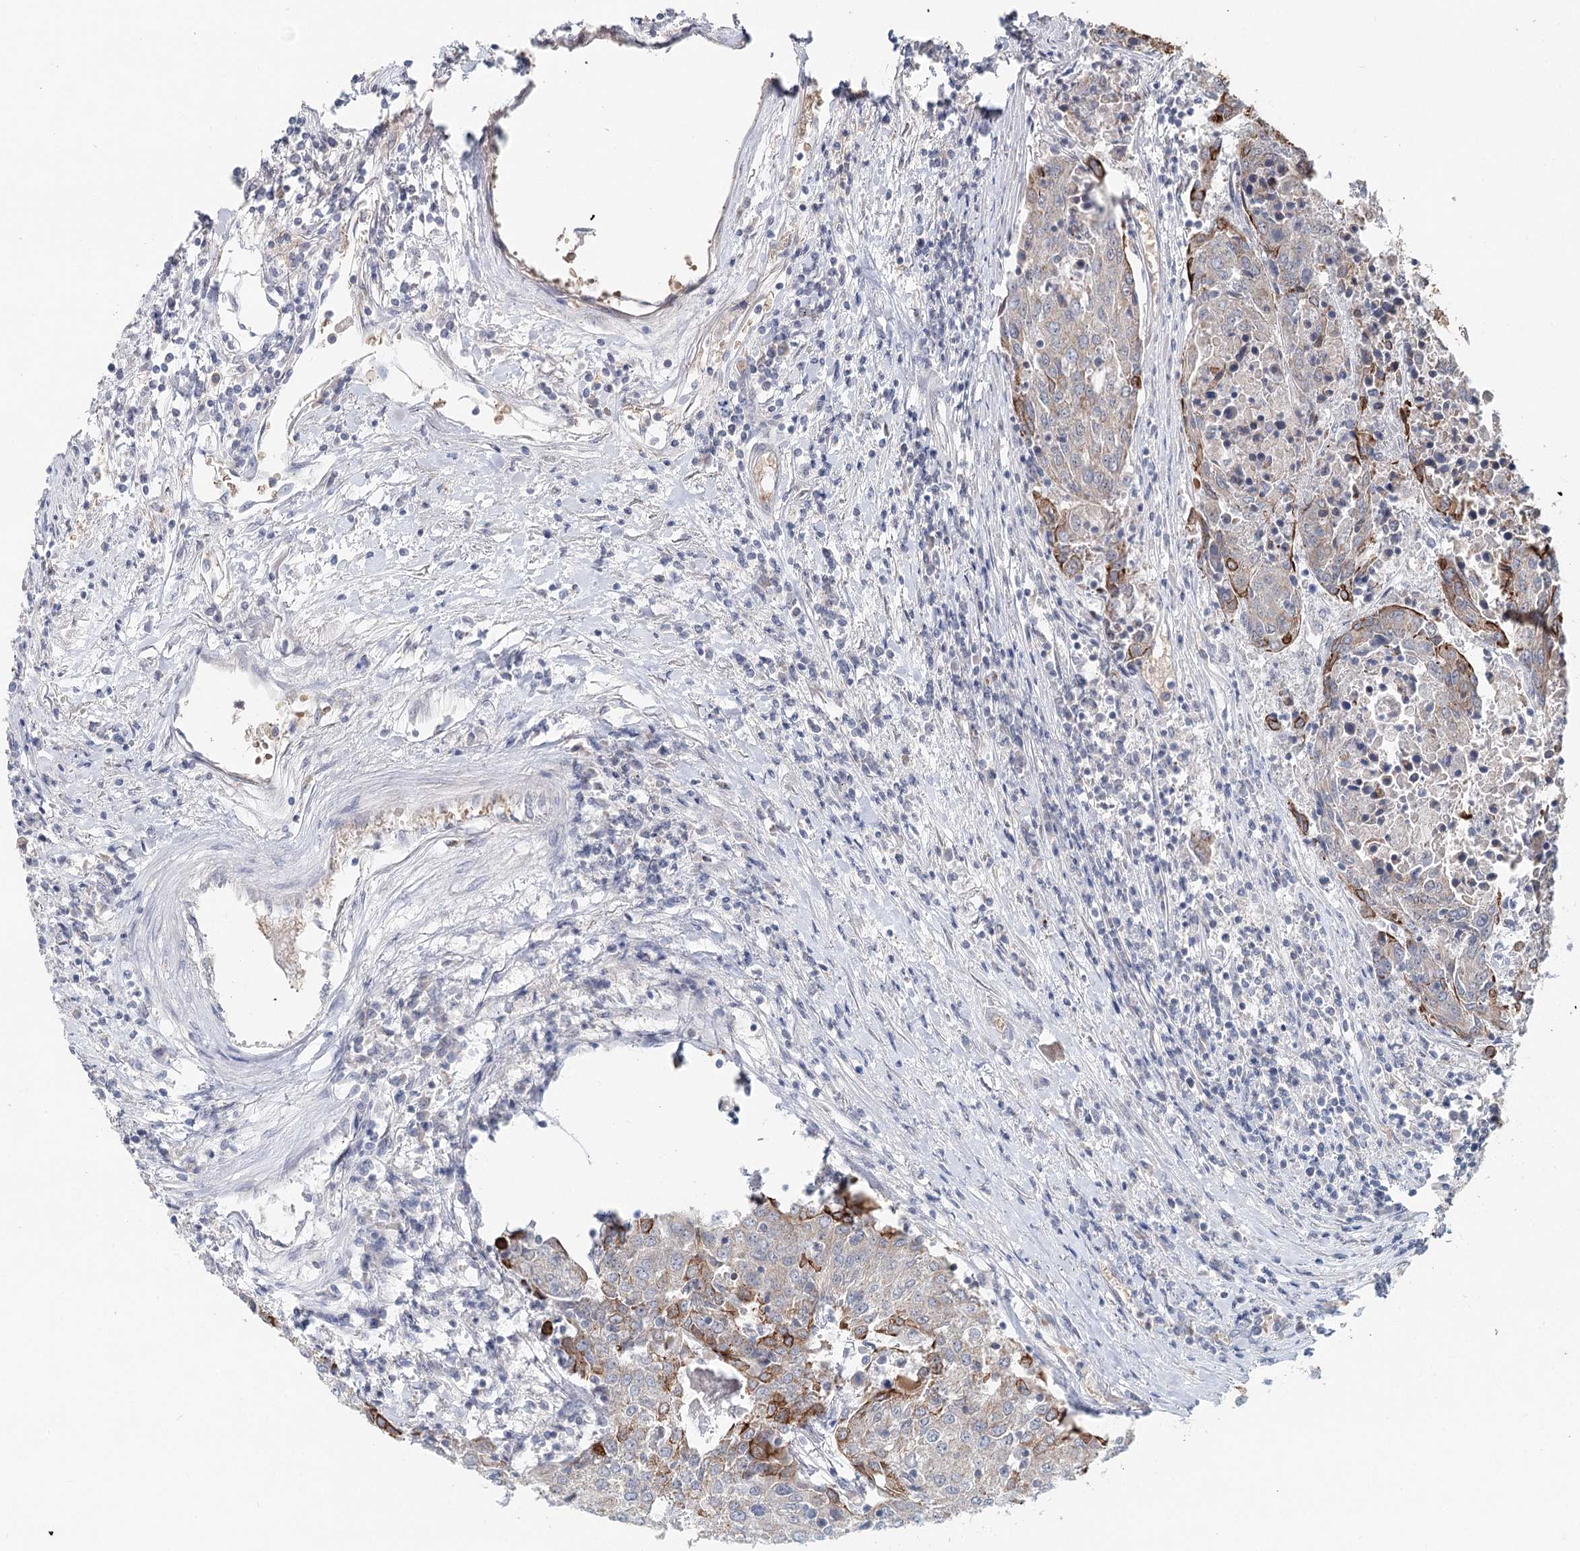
{"staining": {"intensity": "strong", "quantity": "<25%", "location": "cytoplasmic/membranous"}, "tissue": "urothelial cancer", "cell_type": "Tumor cells", "image_type": "cancer", "snomed": [{"axis": "morphology", "description": "Urothelial carcinoma, High grade"}, {"axis": "topography", "description": "Urinary bladder"}], "caption": "Strong cytoplasmic/membranous protein staining is identified in about <25% of tumor cells in urothelial cancer.", "gene": "FBXO7", "patient": {"sex": "female", "age": 85}}